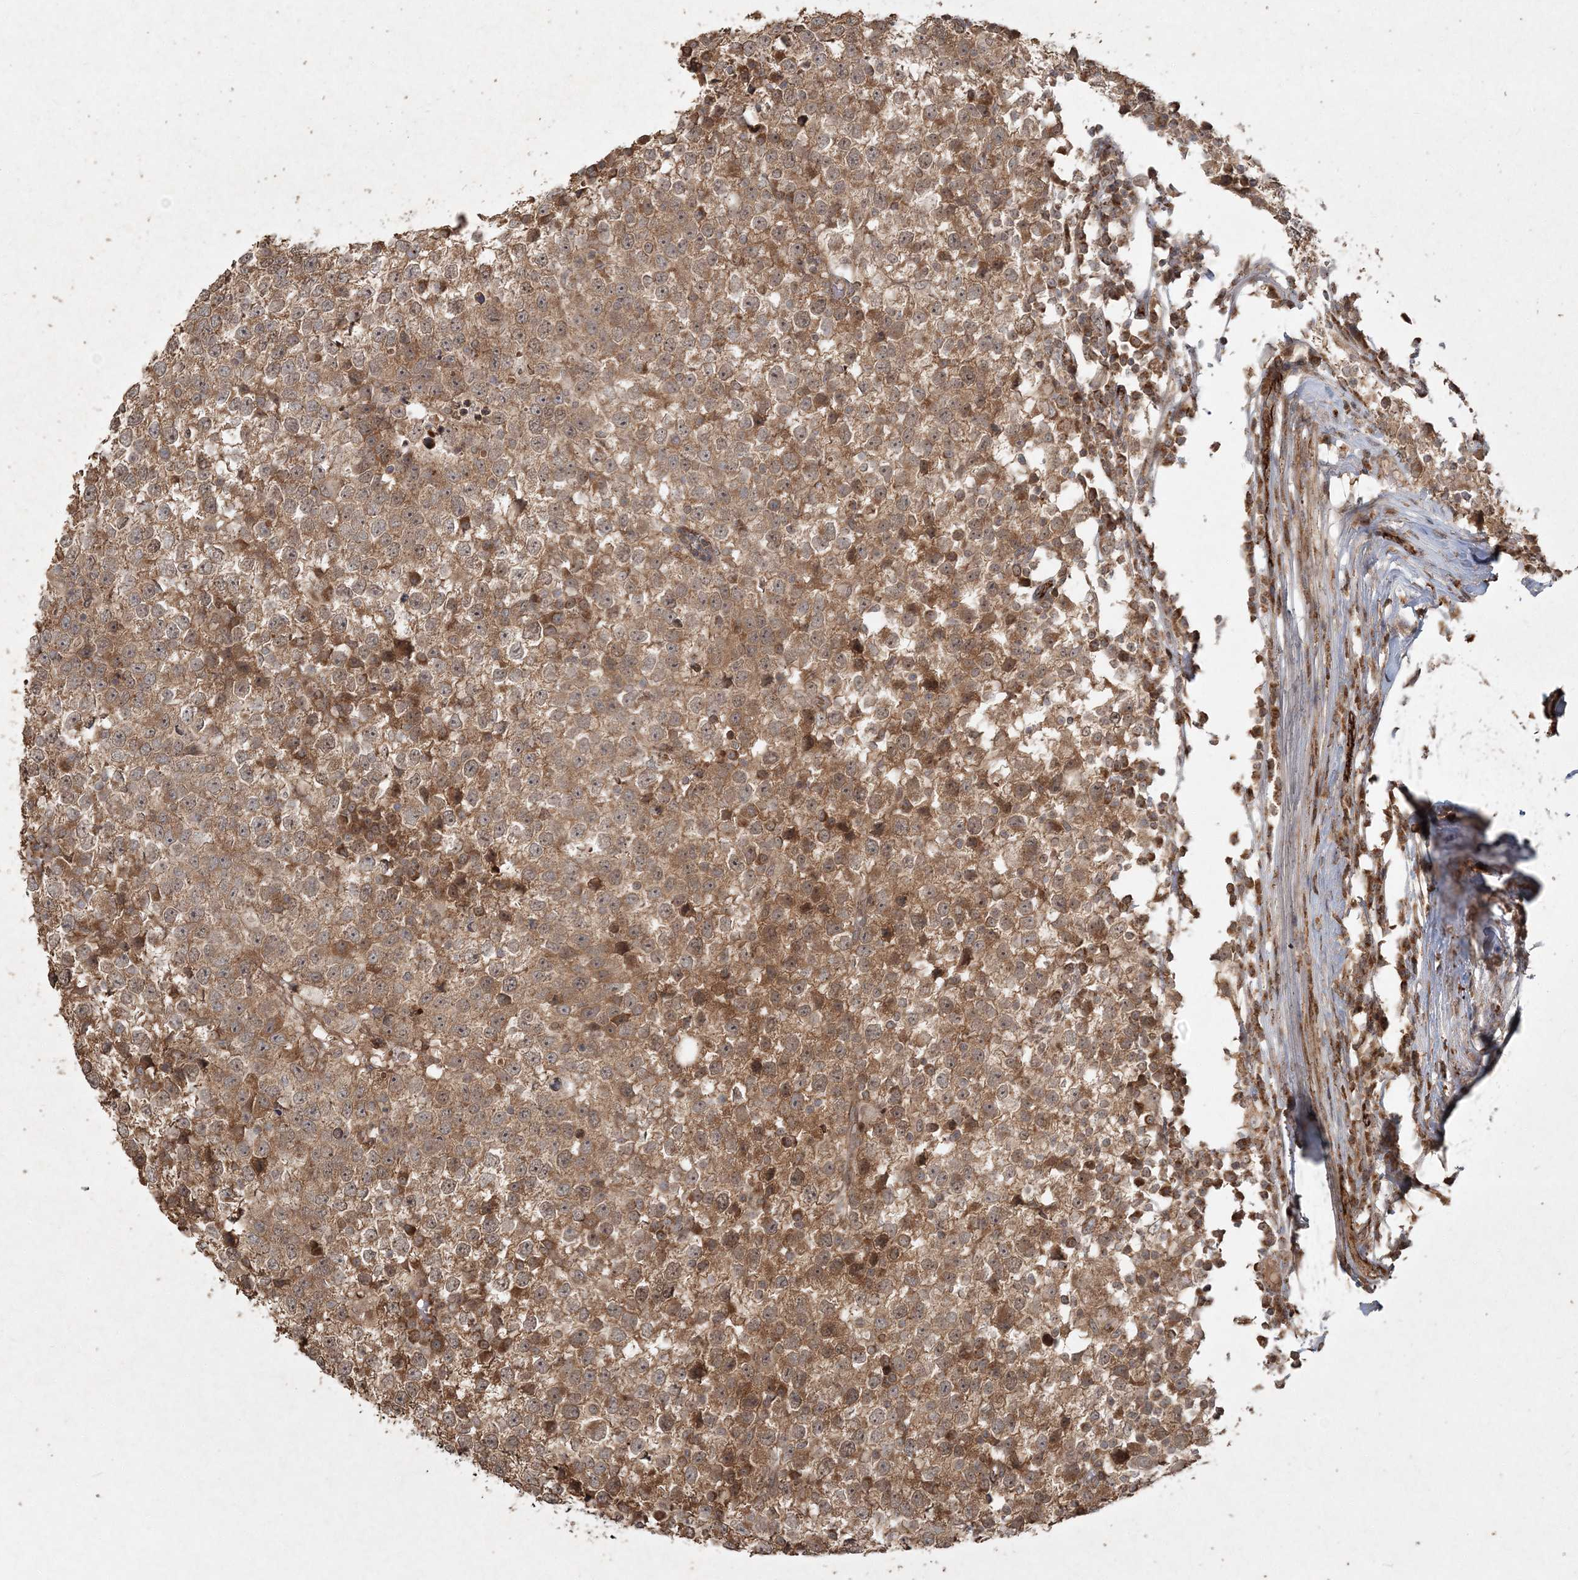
{"staining": {"intensity": "moderate", "quantity": ">75%", "location": "cytoplasmic/membranous"}, "tissue": "testis cancer", "cell_type": "Tumor cells", "image_type": "cancer", "snomed": [{"axis": "morphology", "description": "Seminoma, NOS"}, {"axis": "topography", "description": "Testis"}], "caption": "Immunohistochemical staining of human testis seminoma reveals medium levels of moderate cytoplasmic/membranous protein positivity in about >75% of tumor cells. Nuclei are stained in blue.", "gene": "ANAPC16", "patient": {"sex": "male", "age": 65}}